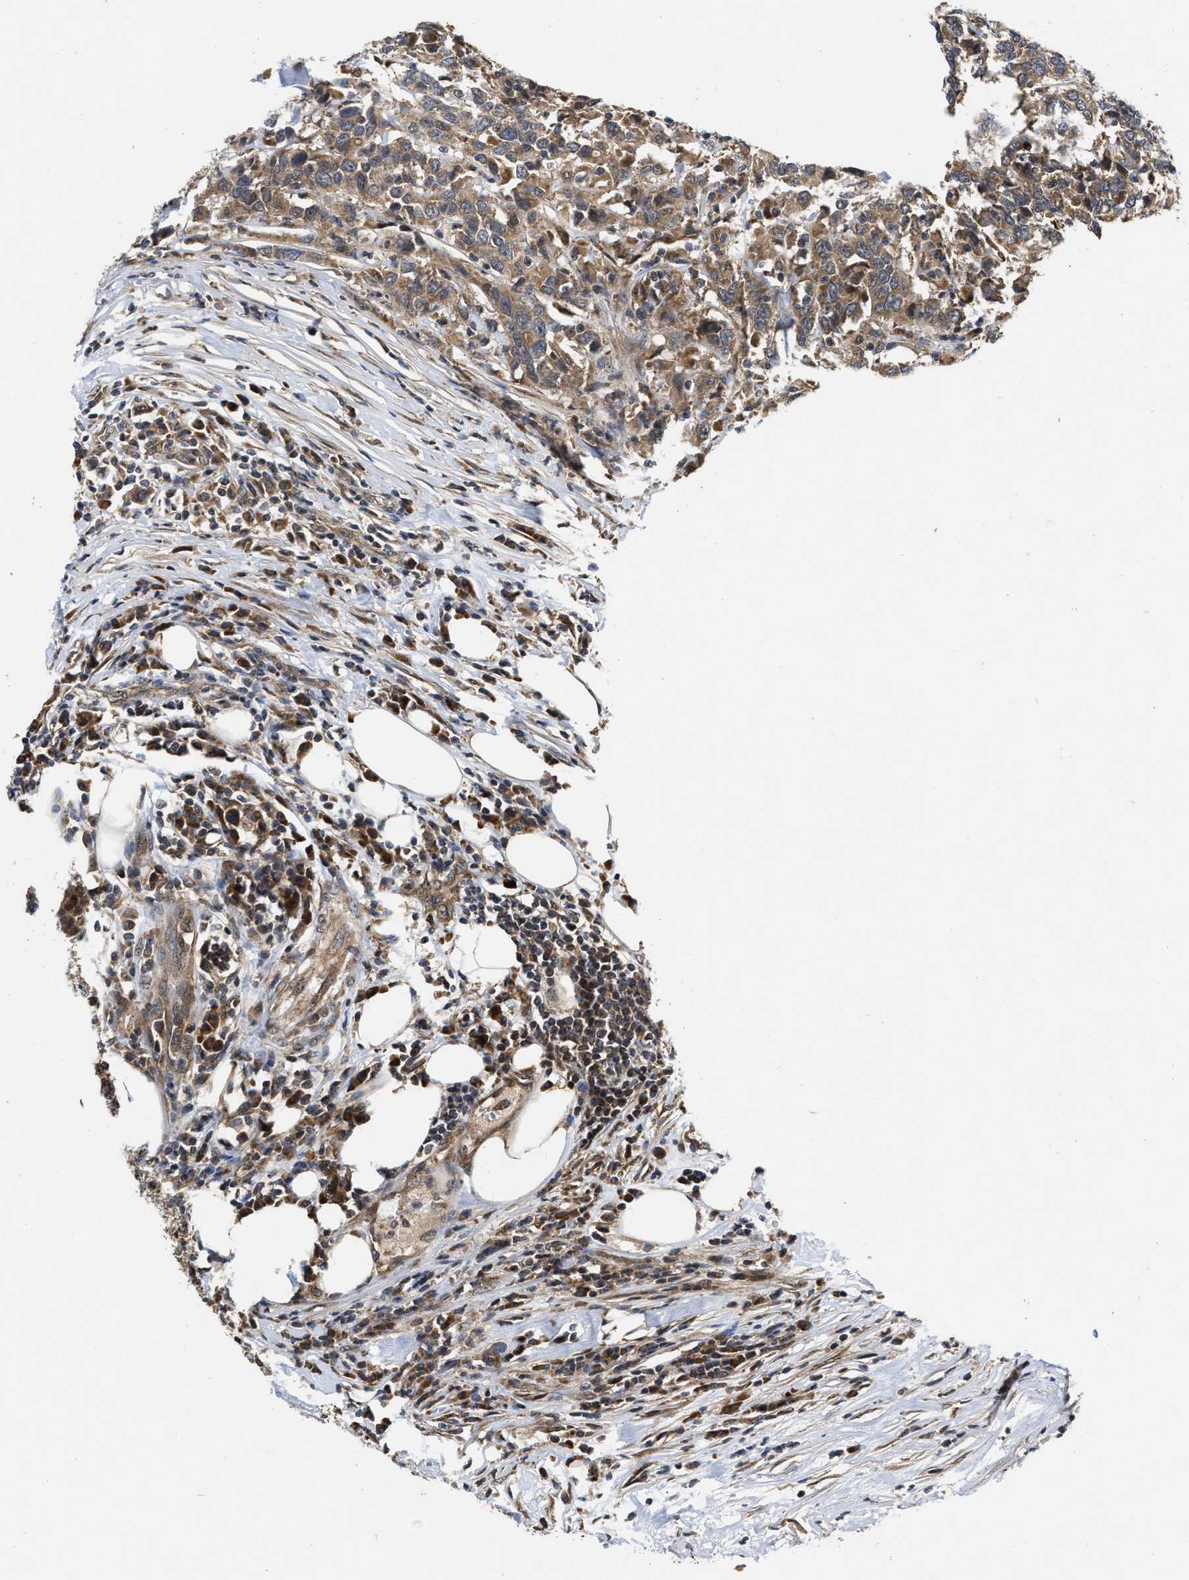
{"staining": {"intensity": "moderate", "quantity": ">75%", "location": "cytoplasmic/membranous"}, "tissue": "urothelial cancer", "cell_type": "Tumor cells", "image_type": "cancer", "snomed": [{"axis": "morphology", "description": "Urothelial carcinoma, High grade"}, {"axis": "topography", "description": "Urinary bladder"}], "caption": "Immunohistochemical staining of urothelial carcinoma (high-grade) exhibits medium levels of moderate cytoplasmic/membranous staining in about >75% of tumor cells.", "gene": "CFLAR", "patient": {"sex": "male", "age": 61}}